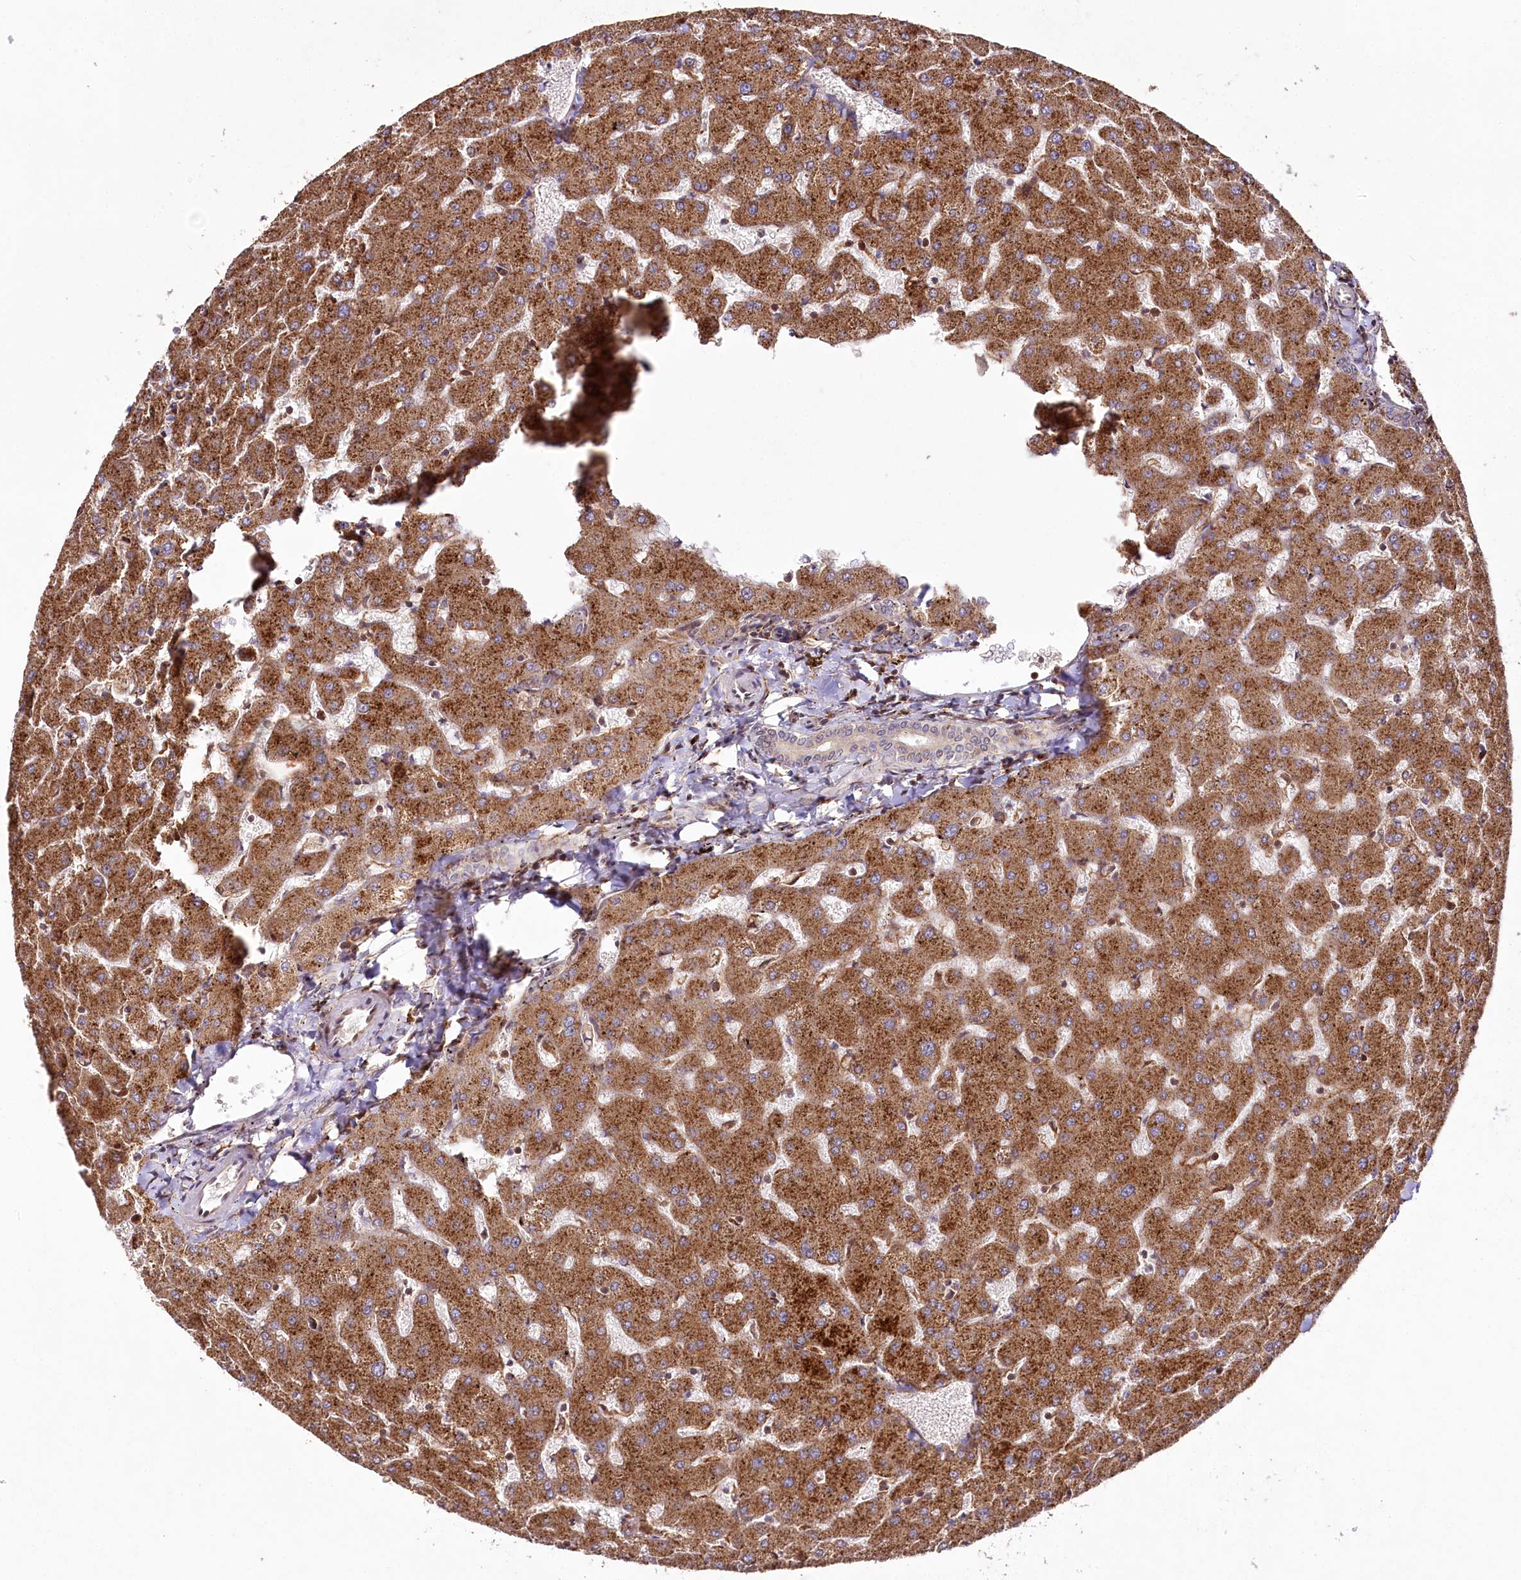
{"staining": {"intensity": "weak", "quantity": "25%-75%", "location": "cytoplasmic/membranous"}, "tissue": "liver", "cell_type": "Cholangiocytes", "image_type": "normal", "snomed": [{"axis": "morphology", "description": "Normal tissue, NOS"}, {"axis": "topography", "description": "Liver"}], "caption": "The immunohistochemical stain labels weak cytoplasmic/membranous expression in cholangiocytes of normal liver. Nuclei are stained in blue.", "gene": "COPG1", "patient": {"sex": "female", "age": 63}}